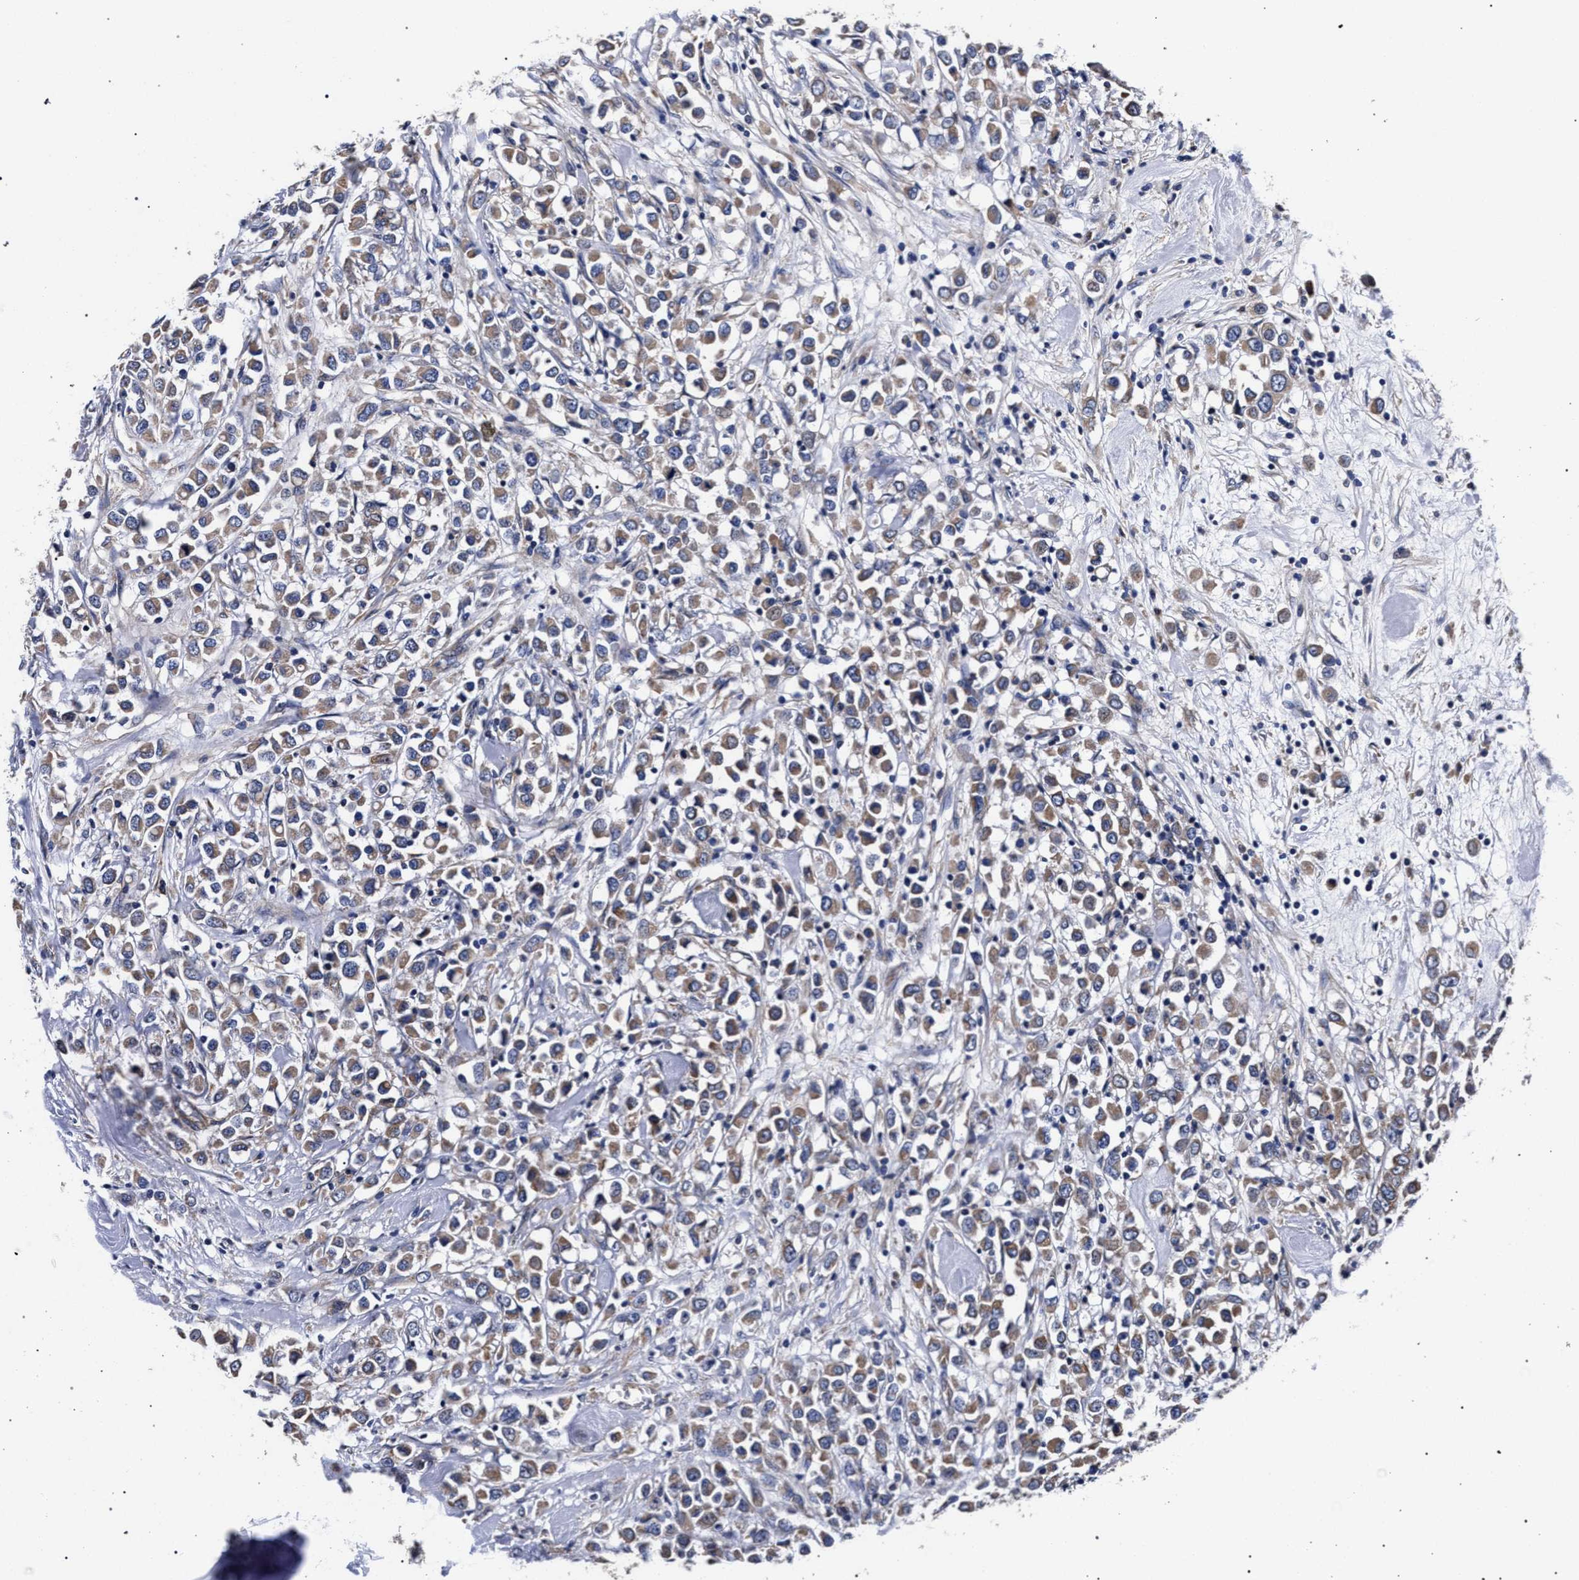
{"staining": {"intensity": "moderate", "quantity": ">75%", "location": "cytoplasmic/membranous"}, "tissue": "breast cancer", "cell_type": "Tumor cells", "image_type": "cancer", "snomed": [{"axis": "morphology", "description": "Duct carcinoma"}, {"axis": "topography", "description": "Breast"}], "caption": "This is a micrograph of immunohistochemistry (IHC) staining of breast cancer (infiltrating ductal carcinoma), which shows moderate positivity in the cytoplasmic/membranous of tumor cells.", "gene": "CFAP95", "patient": {"sex": "female", "age": 61}}